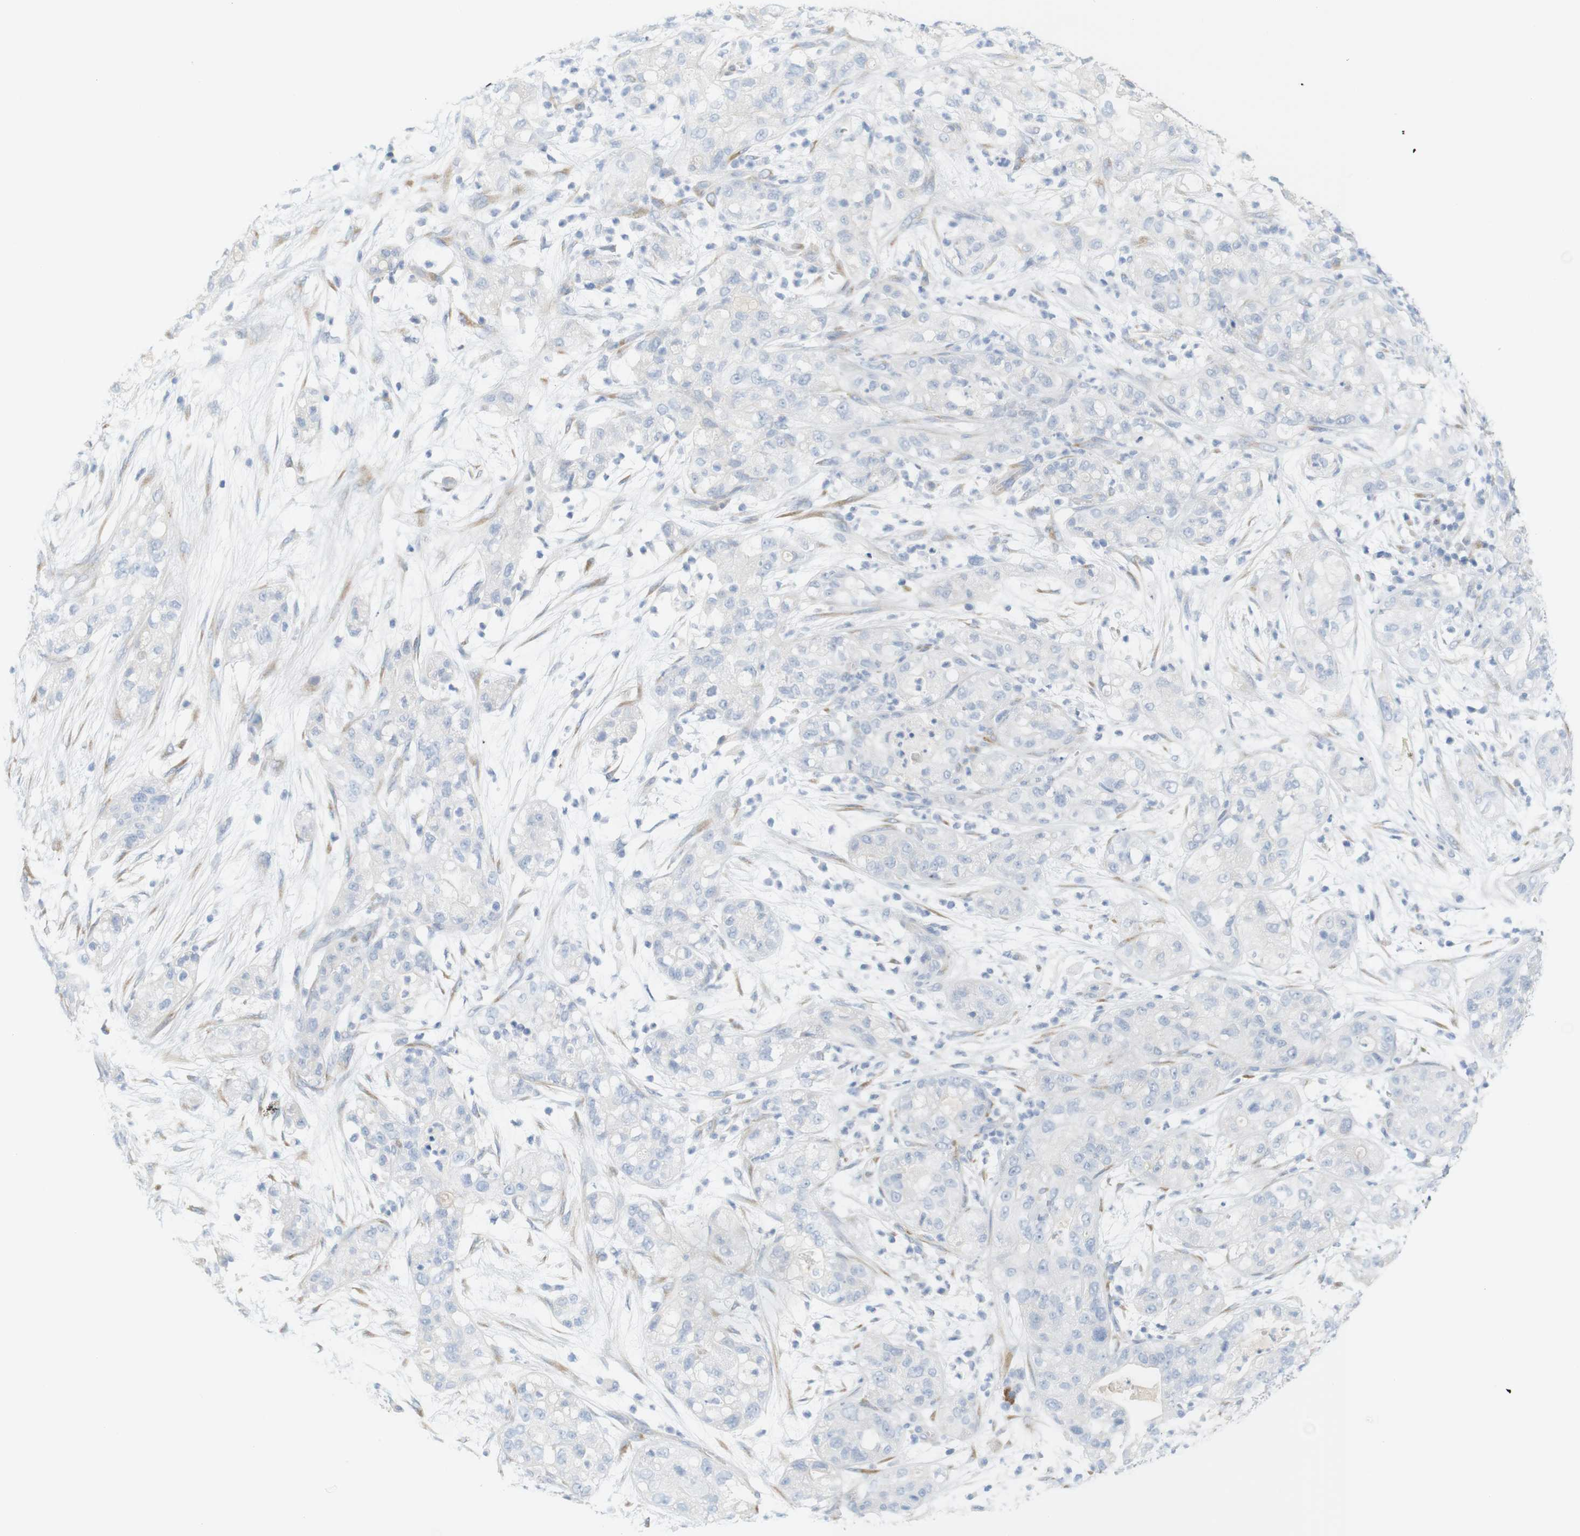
{"staining": {"intensity": "negative", "quantity": "none", "location": "none"}, "tissue": "pancreatic cancer", "cell_type": "Tumor cells", "image_type": "cancer", "snomed": [{"axis": "morphology", "description": "Adenocarcinoma, NOS"}, {"axis": "topography", "description": "Pancreas"}], "caption": "Tumor cells show no significant protein staining in pancreatic cancer.", "gene": "RGS9", "patient": {"sex": "female", "age": 78}}